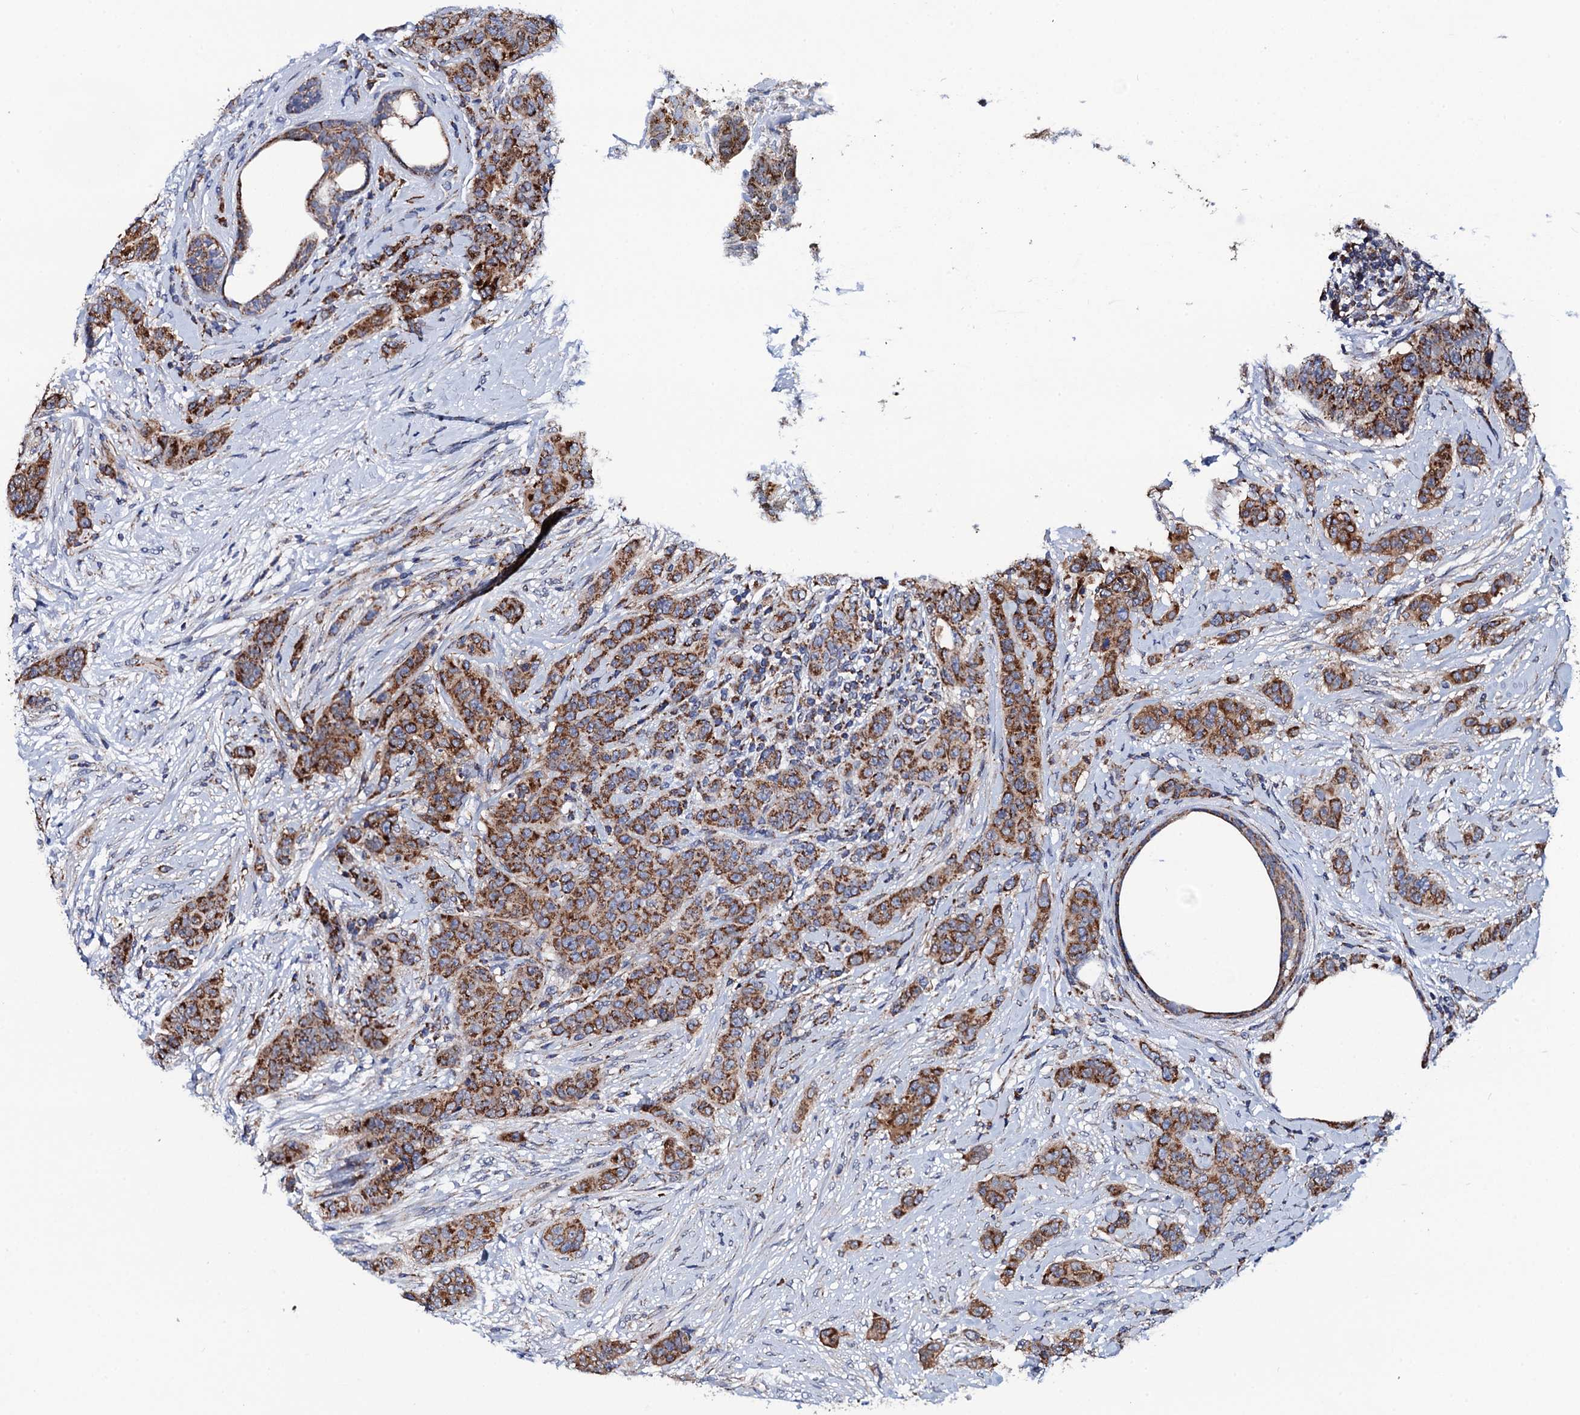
{"staining": {"intensity": "moderate", "quantity": ">75%", "location": "cytoplasmic/membranous"}, "tissue": "breast cancer", "cell_type": "Tumor cells", "image_type": "cancer", "snomed": [{"axis": "morphology", "description": "Duct carcinoma"}, {"axis": "topography", "description": "Breast"}], "caption": "Immunohistochemistry (IHC) photomicrograph of neoplastic tissue: breast invasive ductal carcinoma stained using immunohistochemistry displays medium levels of moderate protein expression localized specifically in the cytoplasmic/membranous of tumor cells, appearing as a cytoplasmic/membranous brown color.", "gene": "PTCD3", "patient": {"sex": "female", "age": 40}}